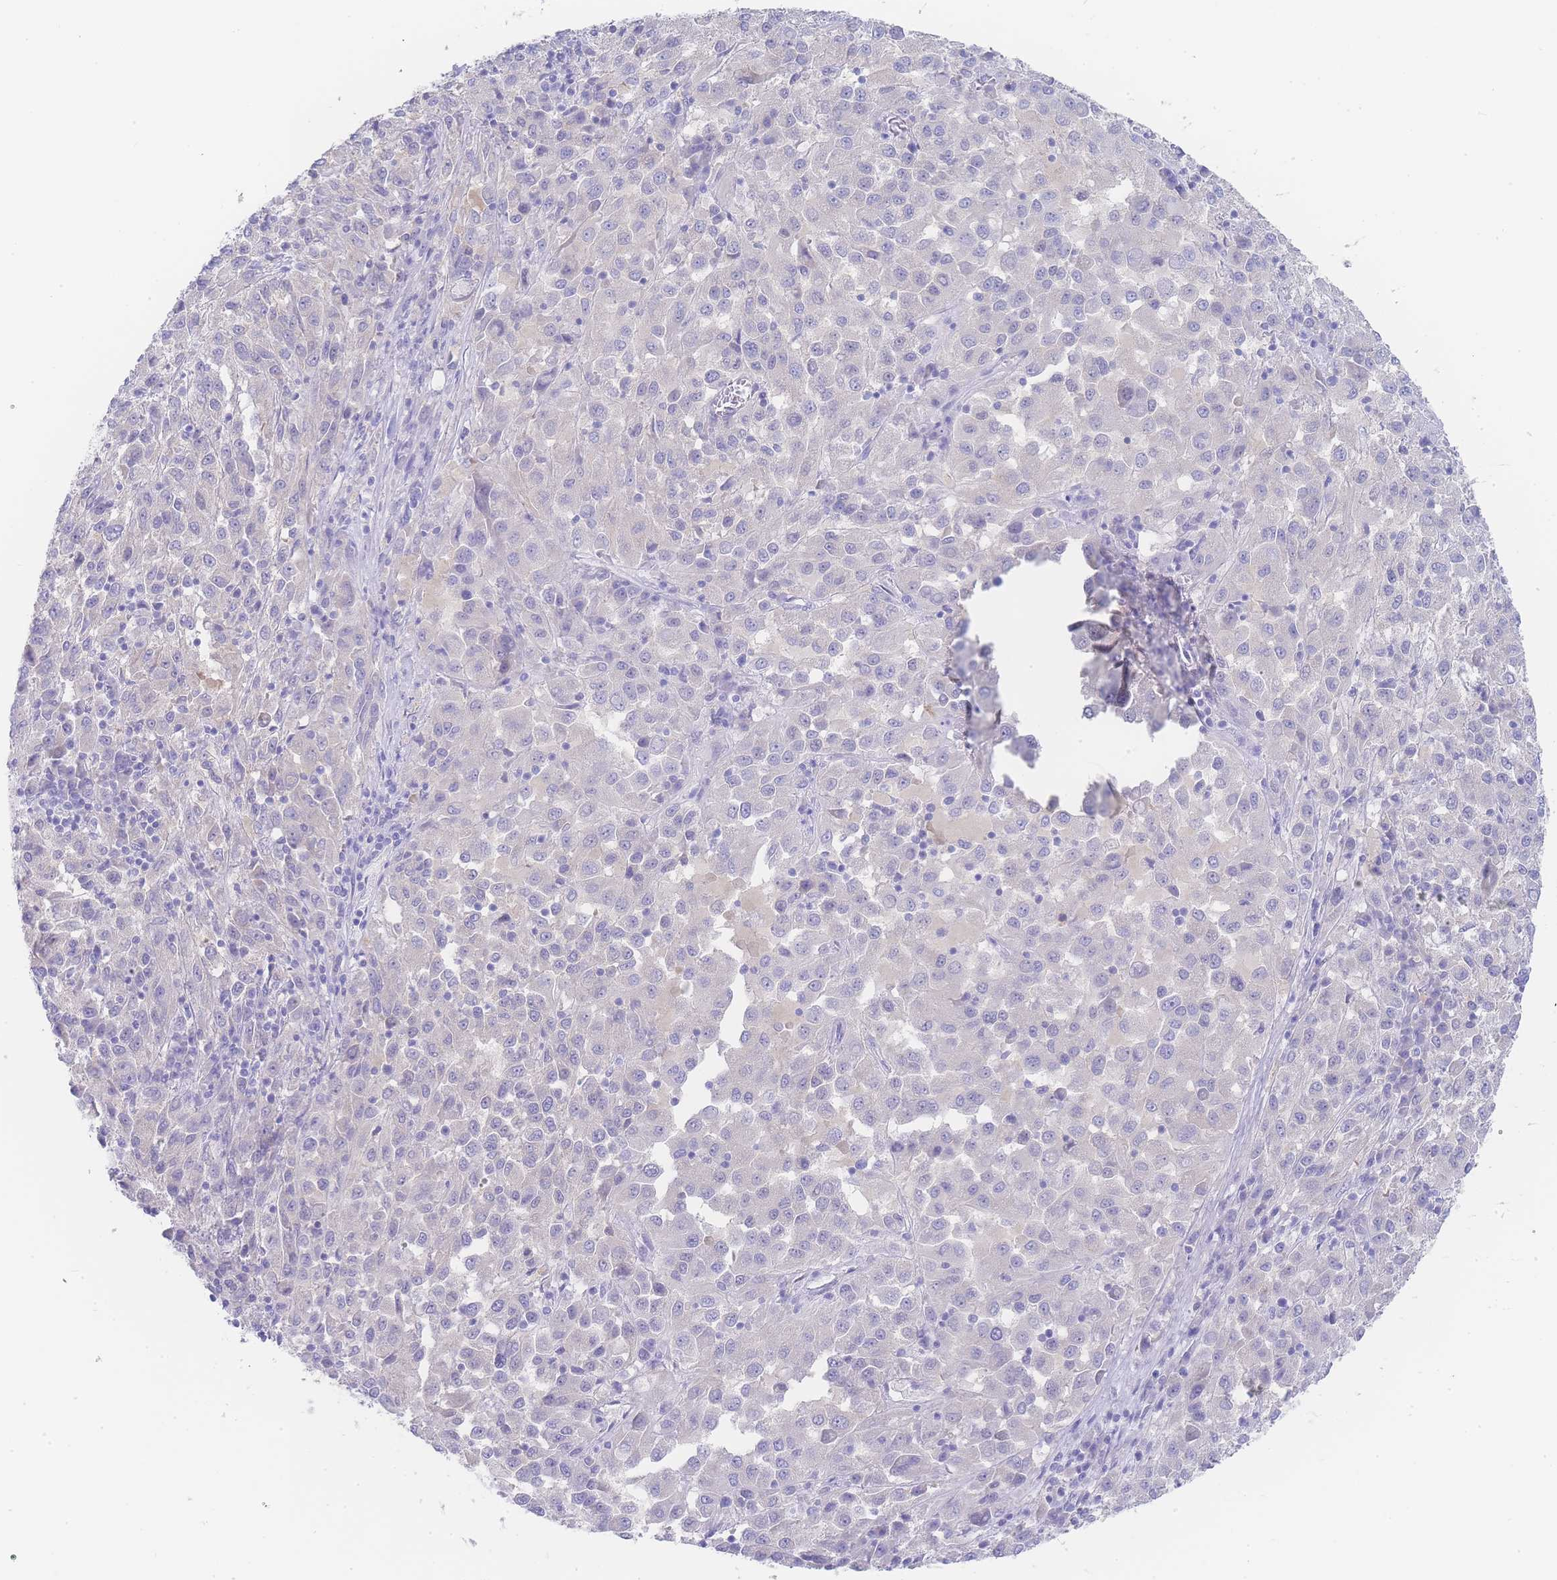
{"staining": {"intensity": "negative", "quantity": "none", "location": "none"}, "tissue": "melanoma", "cell_type": "Tumor cells", "image_type": "cancer", "snomed": [{"axis": "morphology", "description": "Malignant melanoma, Metastatic site"}, {"axis": "topography", "description": "Lung"}], "caption": "An image of human melanoma is negative for staining in tumor cells.", "gene": "LZTFL1", "patient": {"sex": "male", "age": 64}}